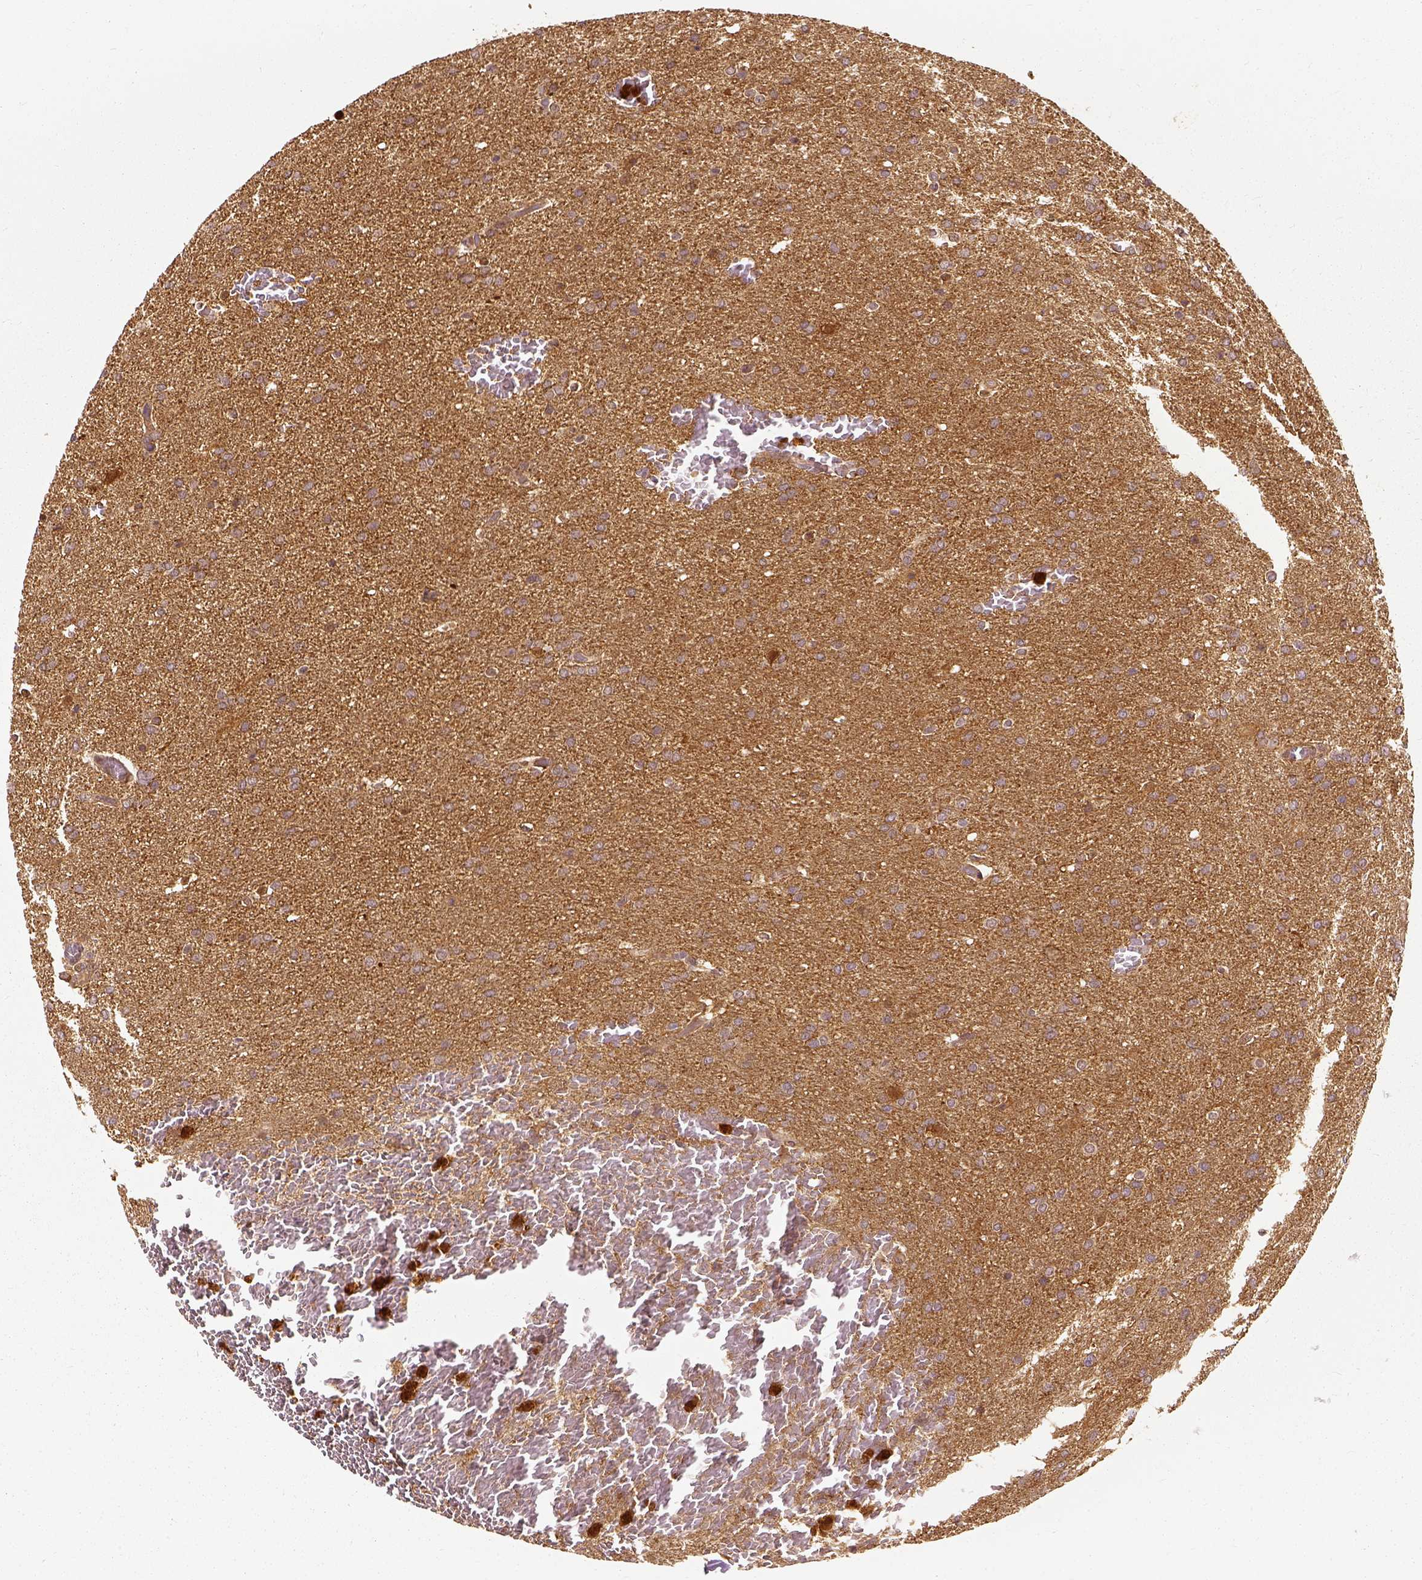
{"staining": {"intensity": "moderate", "quantity": ">75%", "location": "cytoplasmic/membranous"}, "tissue": "glioma", "cell_type": "Tumor cells", "image_type": "cancer", "snomed": [{"axis": "morphology", "description": "Glioma, malignant, High grade"}, {"axis": "topography", "description": "Brain"}], "caption": "Malignant high-grade glioma stained for a protein (brown) demonstrates moderate cytoplasmic/membranous positive staining in about >75% of tumor cells.", "gene": "GPI", "patient": {"sex": "male", "age": 68}}